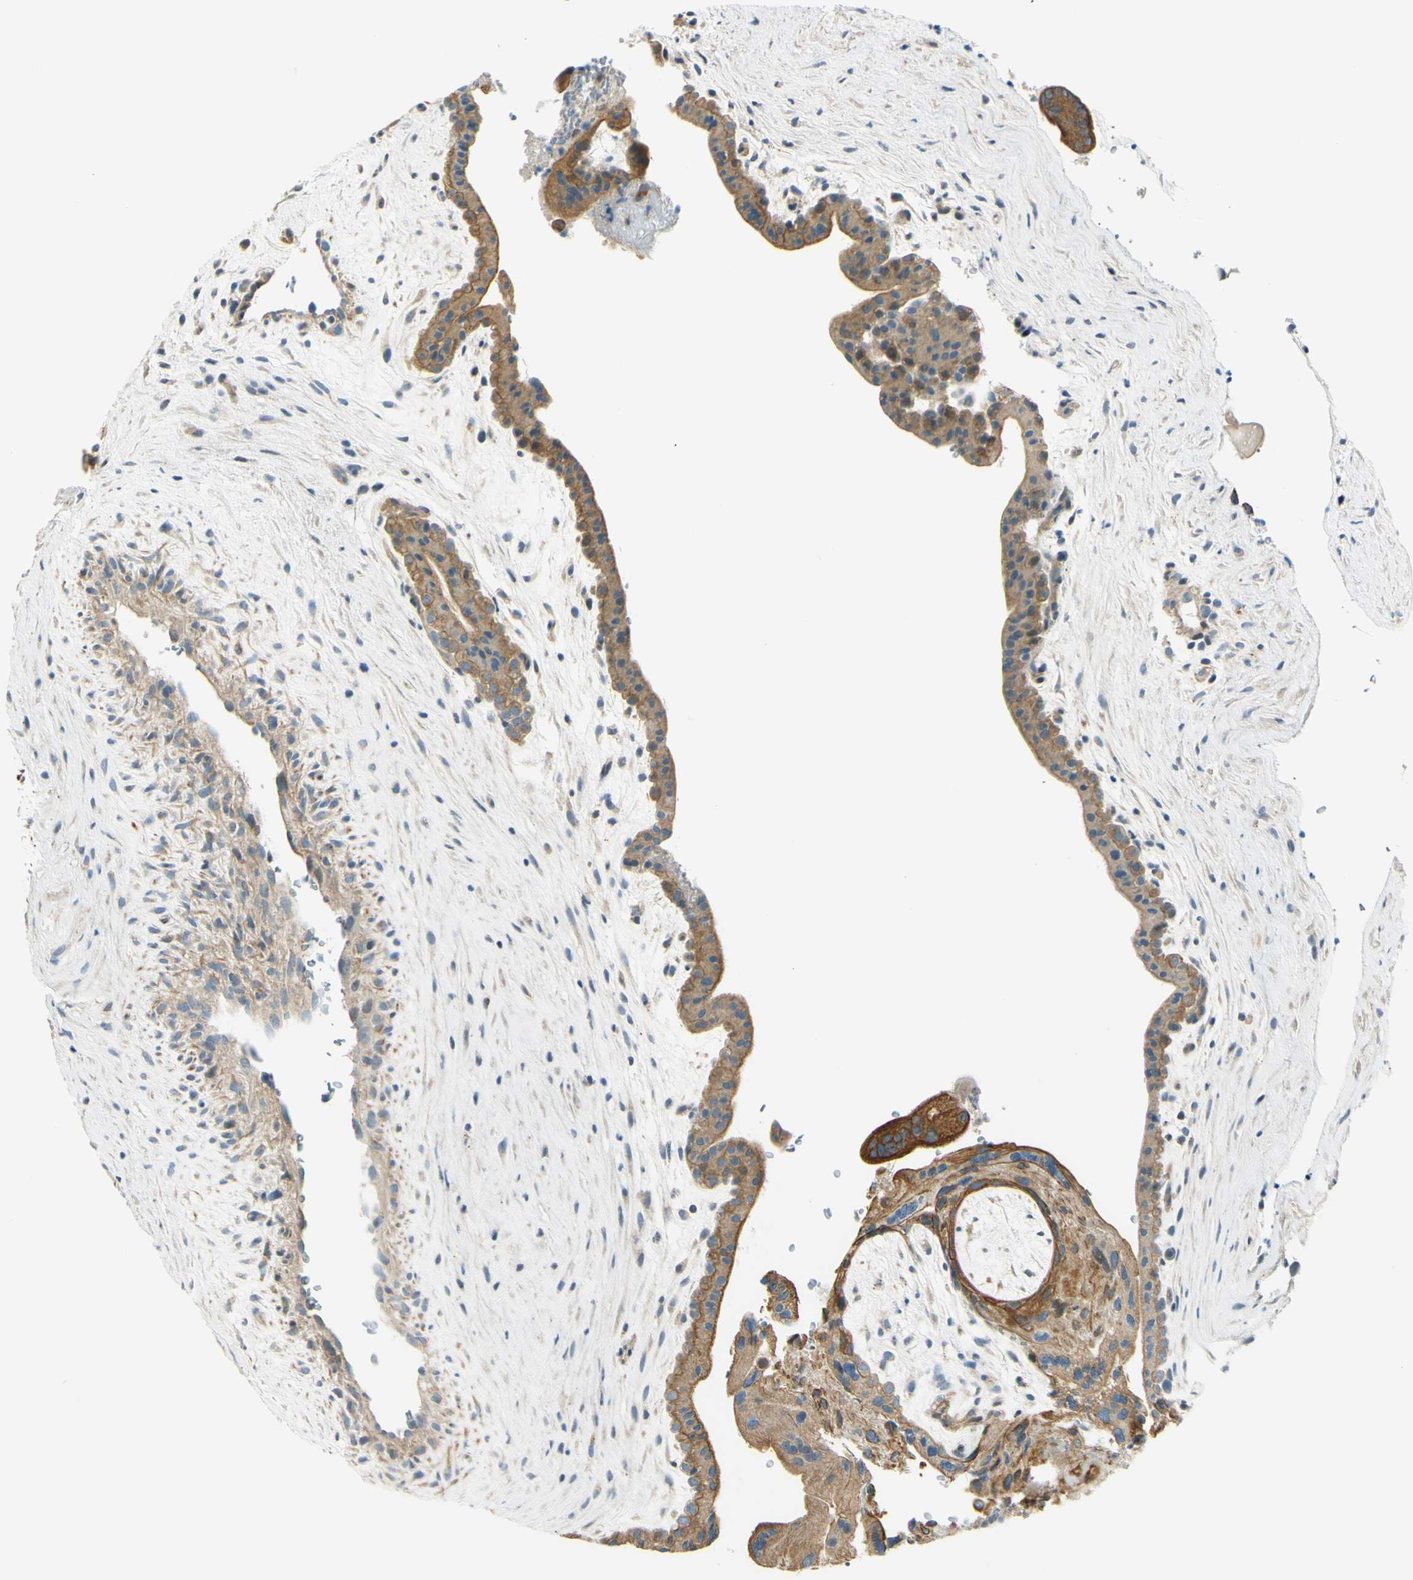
{"staining": {"intensity": "moderate", "quantity": ">75%", "location": "cytoplasmic/membranous"}, "tissue": "placenta", "cell_type": "Trophoblastic cells", "image_type": "normal", "snomed": [{"axis": "morphology", "description": "Normal tissue, NOS"}, {"axis": "topography", "description": "Placenta"}], "caption": "About >75% of trophoblastic cells in benign human placenta exhibit moderate cytoplasmic/membranous protein expression as visualized by brown immunohistochemical staining.", "gene": "LAMA3", "patient": {"sex": "female", "age": 35}}